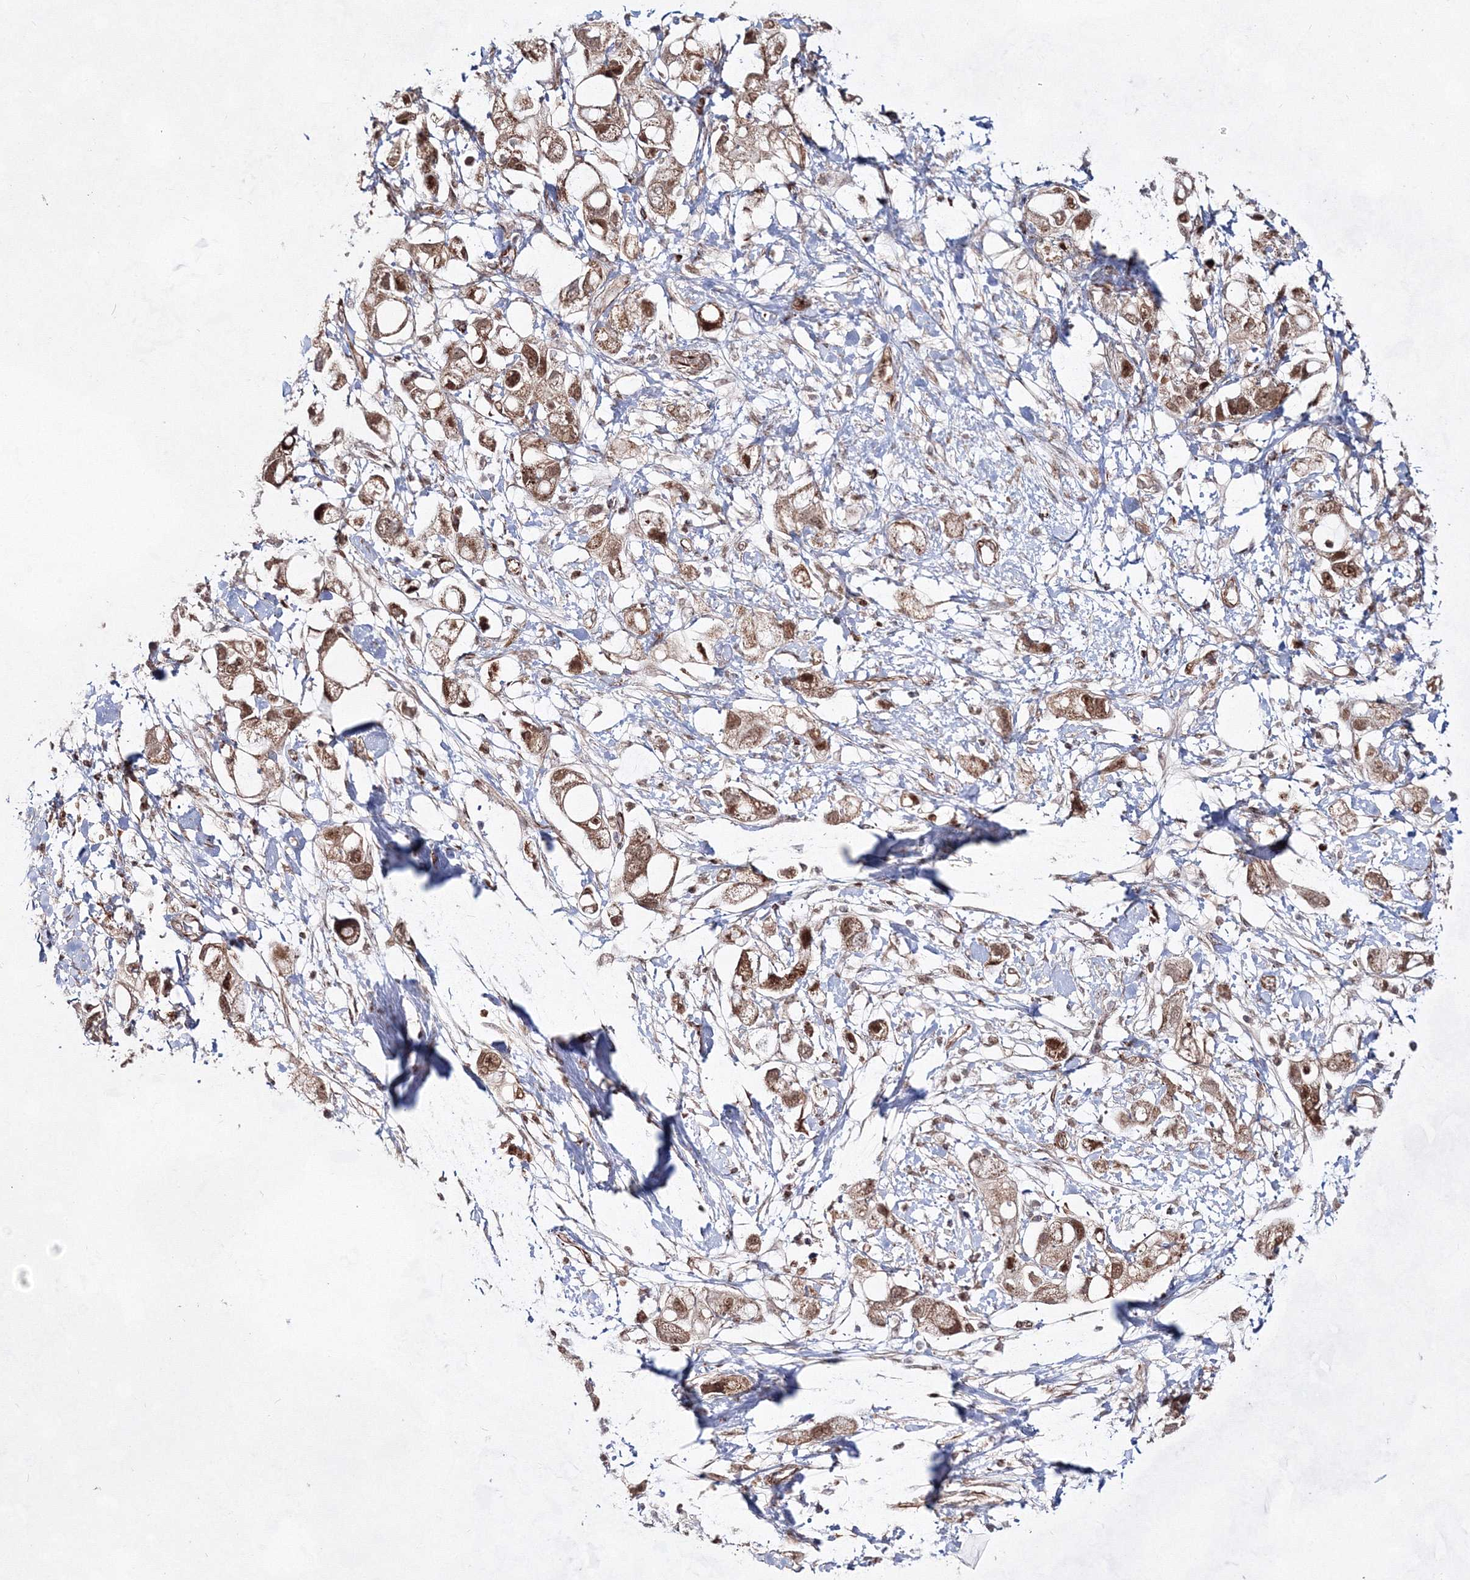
{"staining": {"intensity": "moderate", "quantity": ">75%", "location": "nuclear"}, "tissue": "pancreatic cancer", "cell_type": "Tumor cells", "image_type": "cancer", "snomed": [{"axis": "morphology", "description": "Adenocarcinoma, NOS"}, {"axis": "topography", "description": "Pancreas"}], "caption": "A brown stain shows moderate nuclear staining of a protein in human pancreatic cancer (adenocarcinoma) tumor cells.", "gene": "SNIP1", "patient": {"sex": "female", "age": 56}}